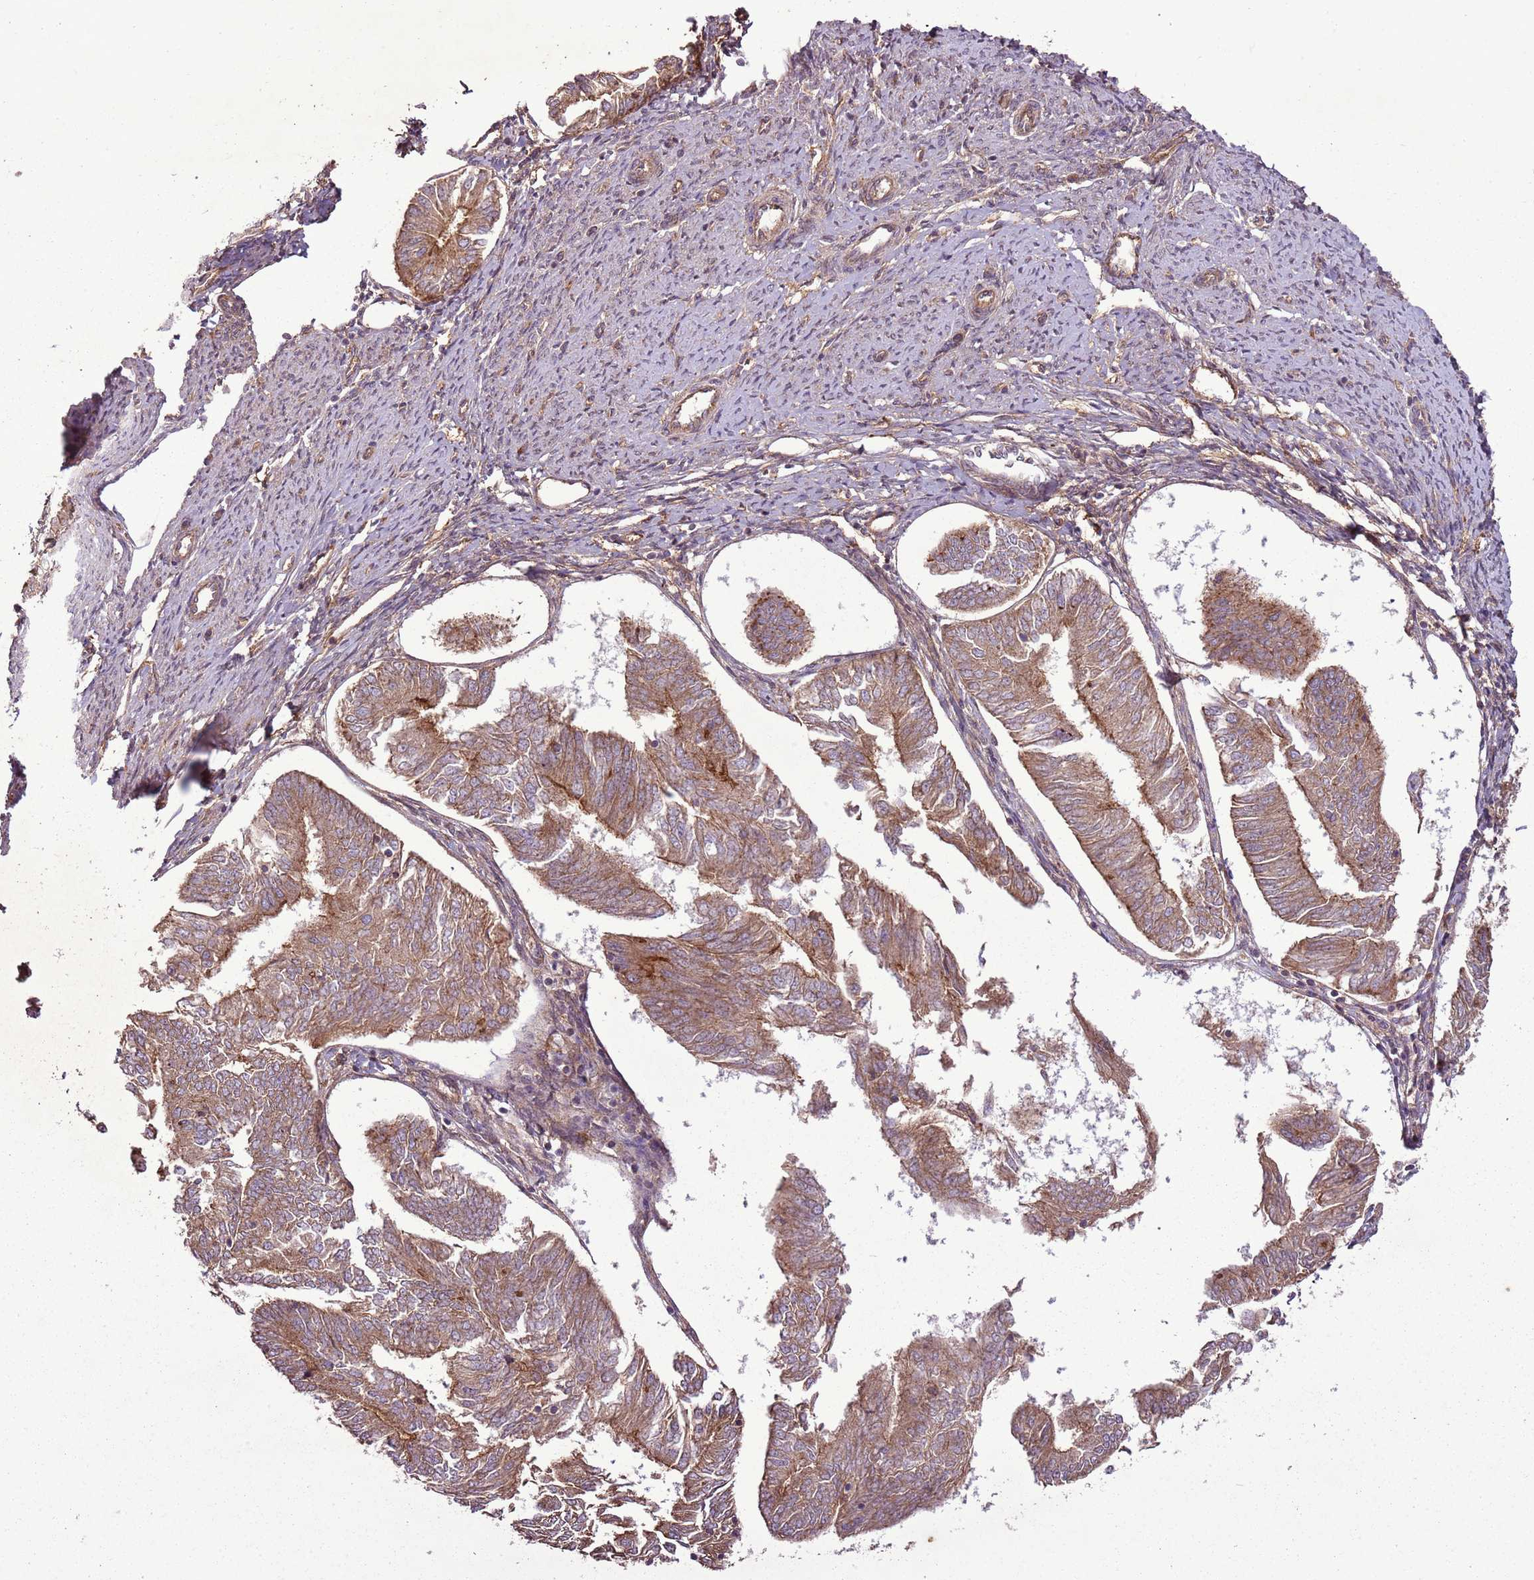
{"staining": {"intensity": "moderate", "quantity": ">75%", "location": "cytoplasmic/membranous"}, "tissue": "endometrial cancer", "cell_type": "Tumor cells", "image_type": "cancer", "snomed": [{"axis": "morphology", "description": "Adenocarcinoma, NOS"}, {"axis": "topography", "description": "Endometrium"}], "caption": "Immunohistochemistry (IHC) photomicrograph of neoplastic tissue: human adenocarcinoma (endometrial) stained using immunohistochemistry exhibits medium levels of moderate protein expression localized specifically in the cytoplasmic/membranous of tumor cells, appearing as a cytoplasmic/membranous brown color.", "gene": "ANKRD24", "patient": {"sex": "female", "age": 58}}